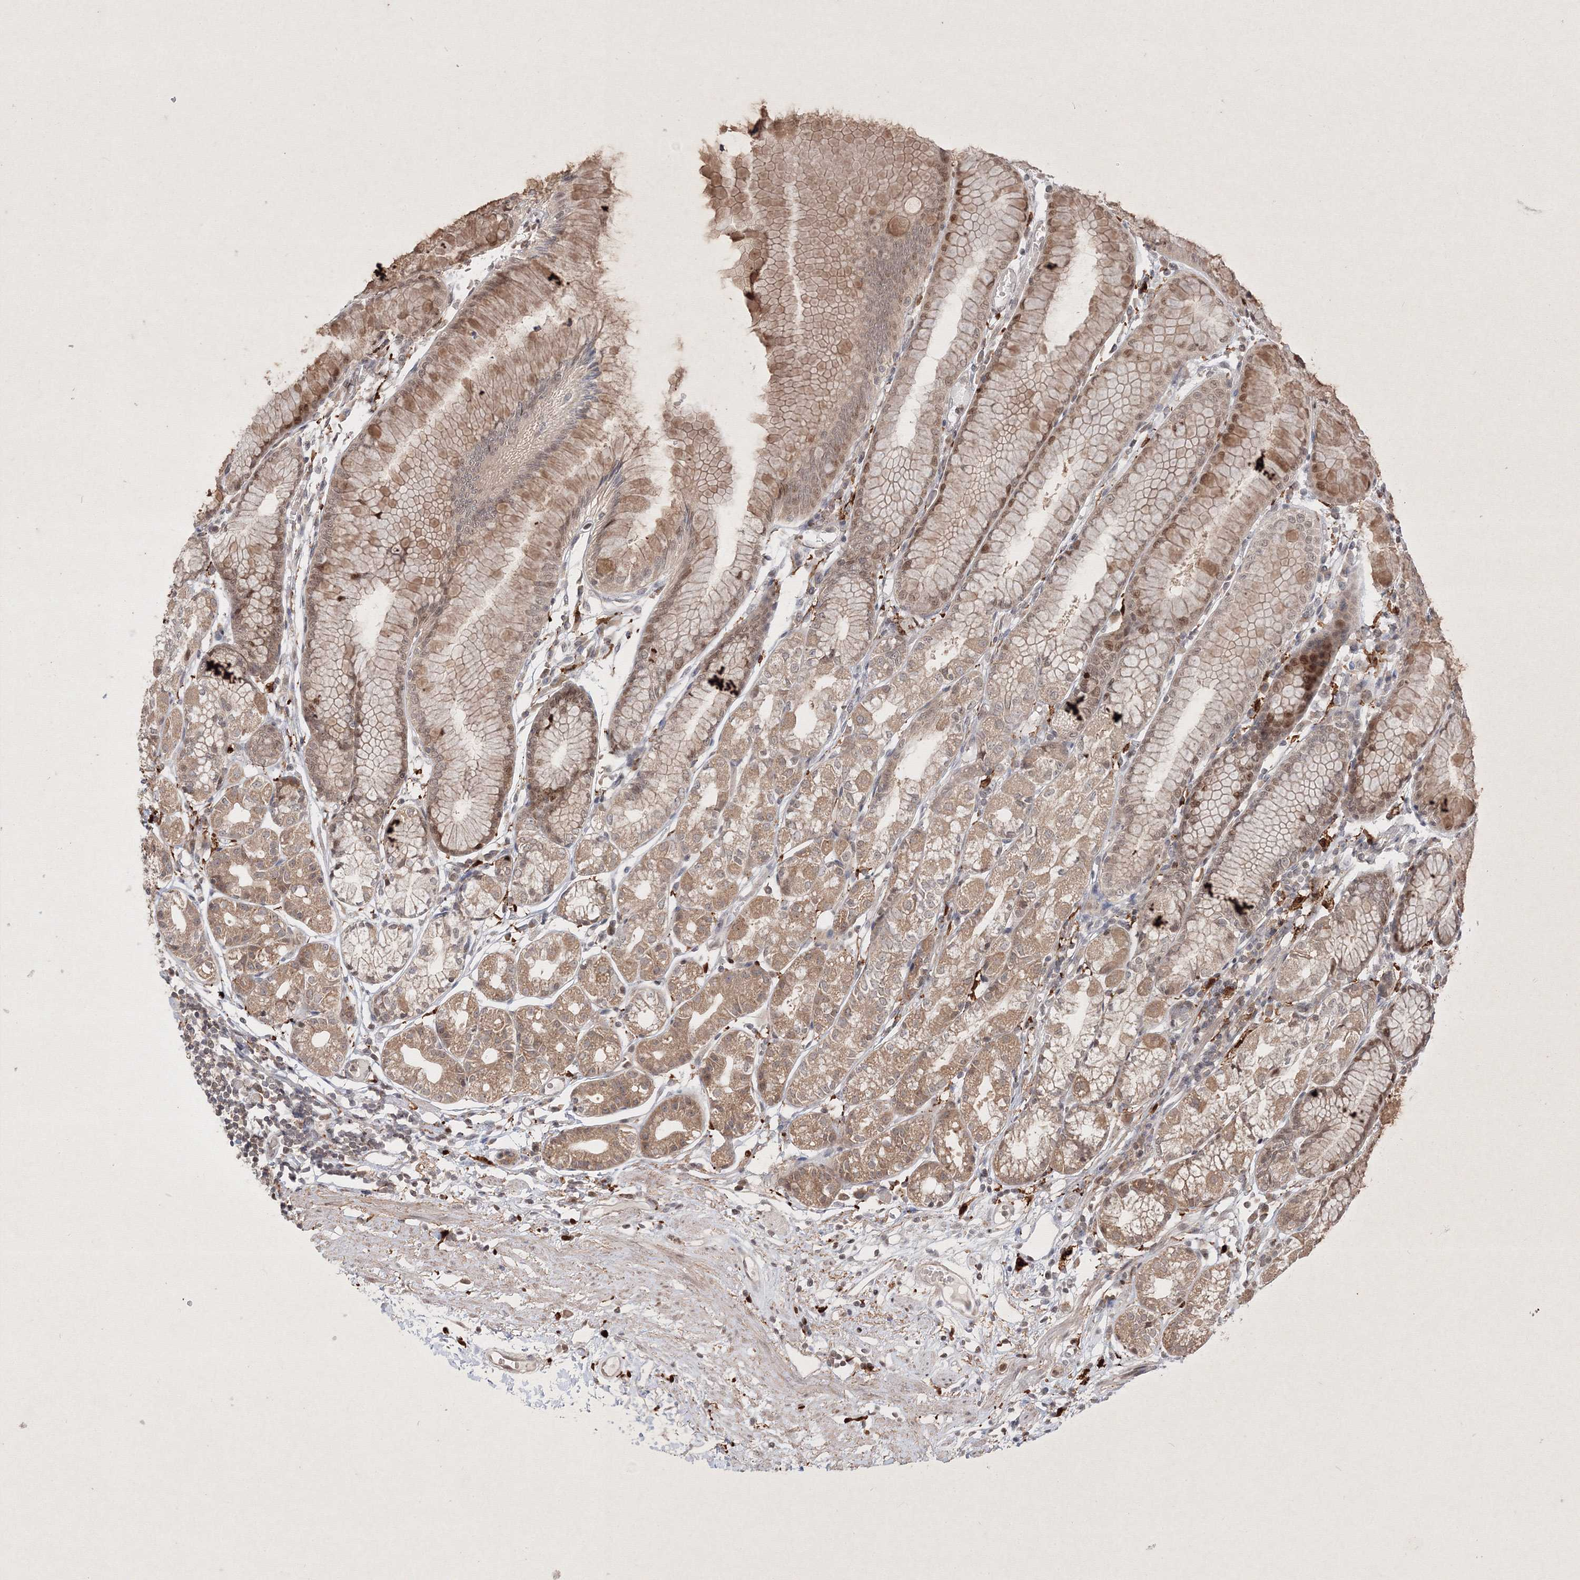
{"staining": {"intensity": "moderate", "quantity": ">75%", "location": "cytoplasmic/membranous,nuclear"}, "tissue": "stomach", "cell_type": "Glandular cells", "image_type": "normal", "snomed": [{"axis": "morphology", "description": "Normal tissue, NOS"}, {"axis": "topography", "description": "Stomach"}], "caption": "Glandular cells reveal moderate cytoplasmic/membranous,nuclear expression in about >75% of cells in unremarkable stomach.", "gene": "TAB1", "patient": {"sex": "female", "age": 57}}